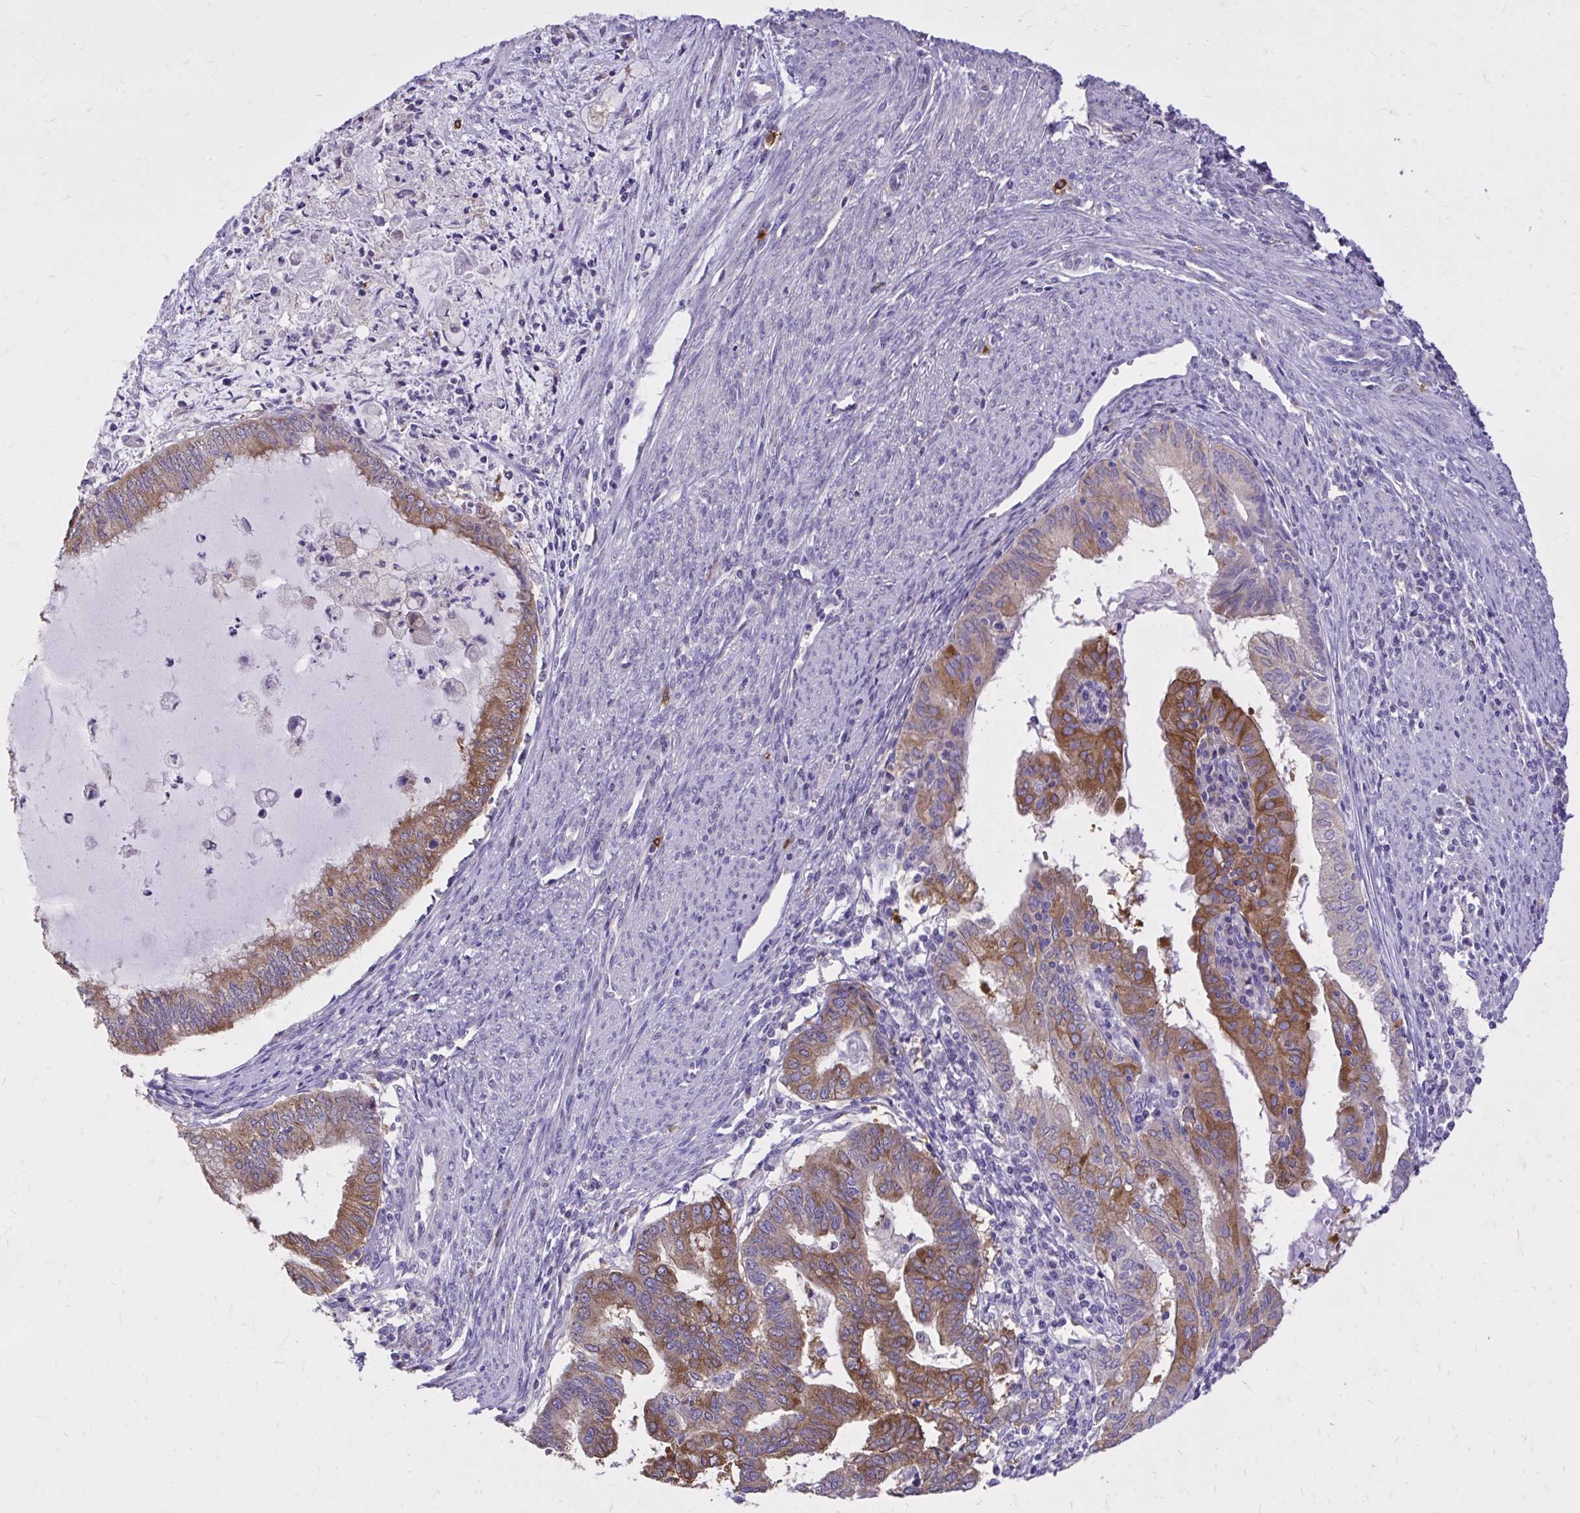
{"staining": {"intensity": "moderate", "quantity": "25%-75%", "location": "cytoplasmic/membranous"}, "tissue": "endometrial cancer", "cell_type": "Tumor cells", "image_type": "cancer", "snomed": [{"axis": "morphology", "description": "Adenocarcinoma, NOS"}, {"axis": "topography", "description": "Endometrium"}], "caption": "Tumor cells show moderate cytoplasmic/membranous staining in about 25%-75% of cells in endometrial cancer.", "gene": "EPB41L1", "patient": {"sex": "female", "age": 79}}